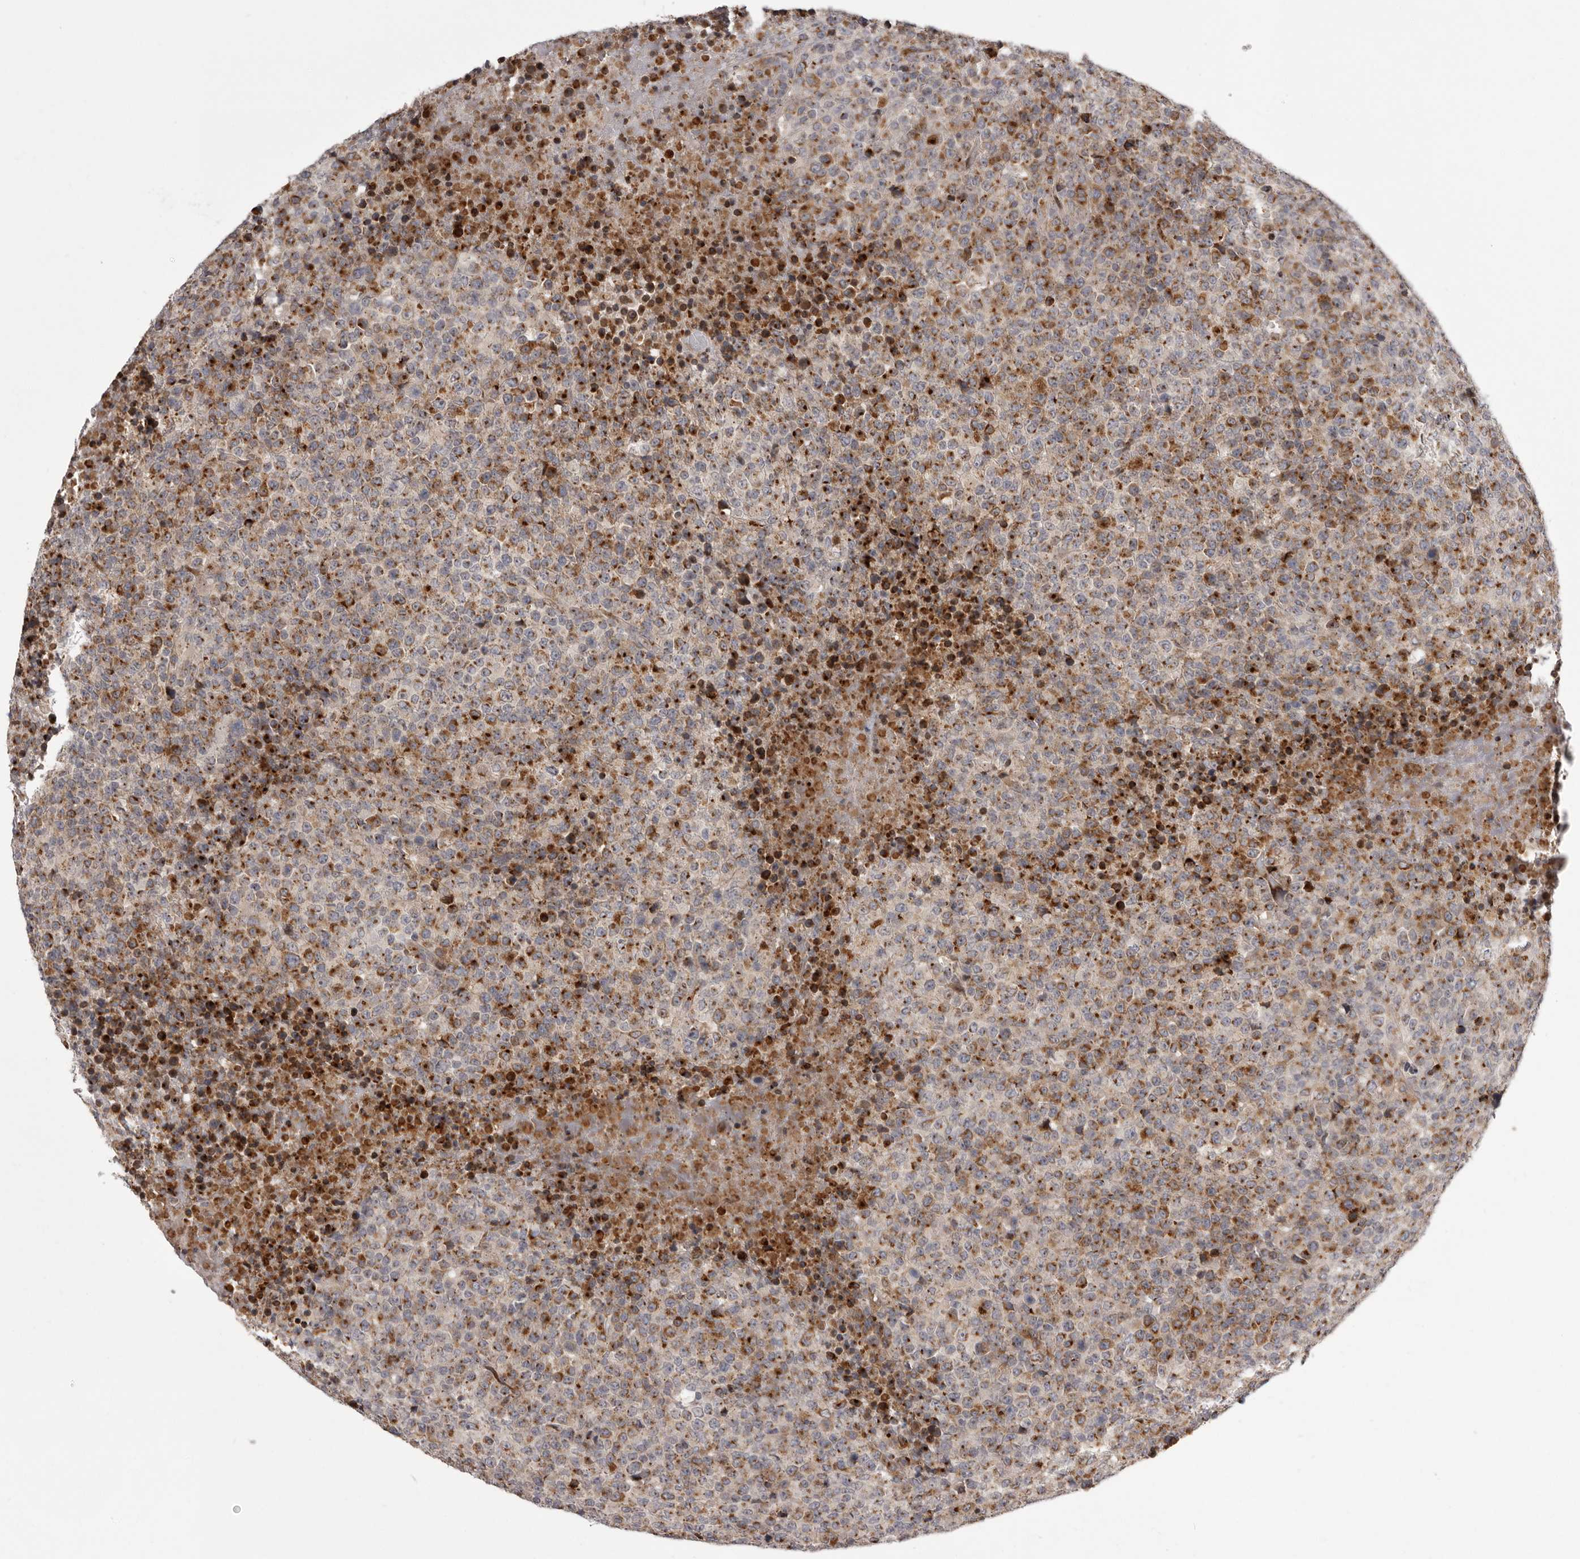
{"staining": {"intensity": "moderate", "quantity": ">75%", "location": "cytoplasmic/membranous"}, "tissue": "lymphoma", "cell_type": "Tumor cells", "image_type": "cancer", "snomed": [{"axis": "morphology", "description": "Malignant lymphoma, non-Hodgkin's type, High grade"}, {"axis": "topography", "description": "Lymph node"}], "caption": "Lymphoma stained with a brown dye displays moderate cytoplasmic/membranous positive positivity in approximately >75% of tumor cells.", "gene": "WDR47", "patient": {"sex": "male", "age": 13}}